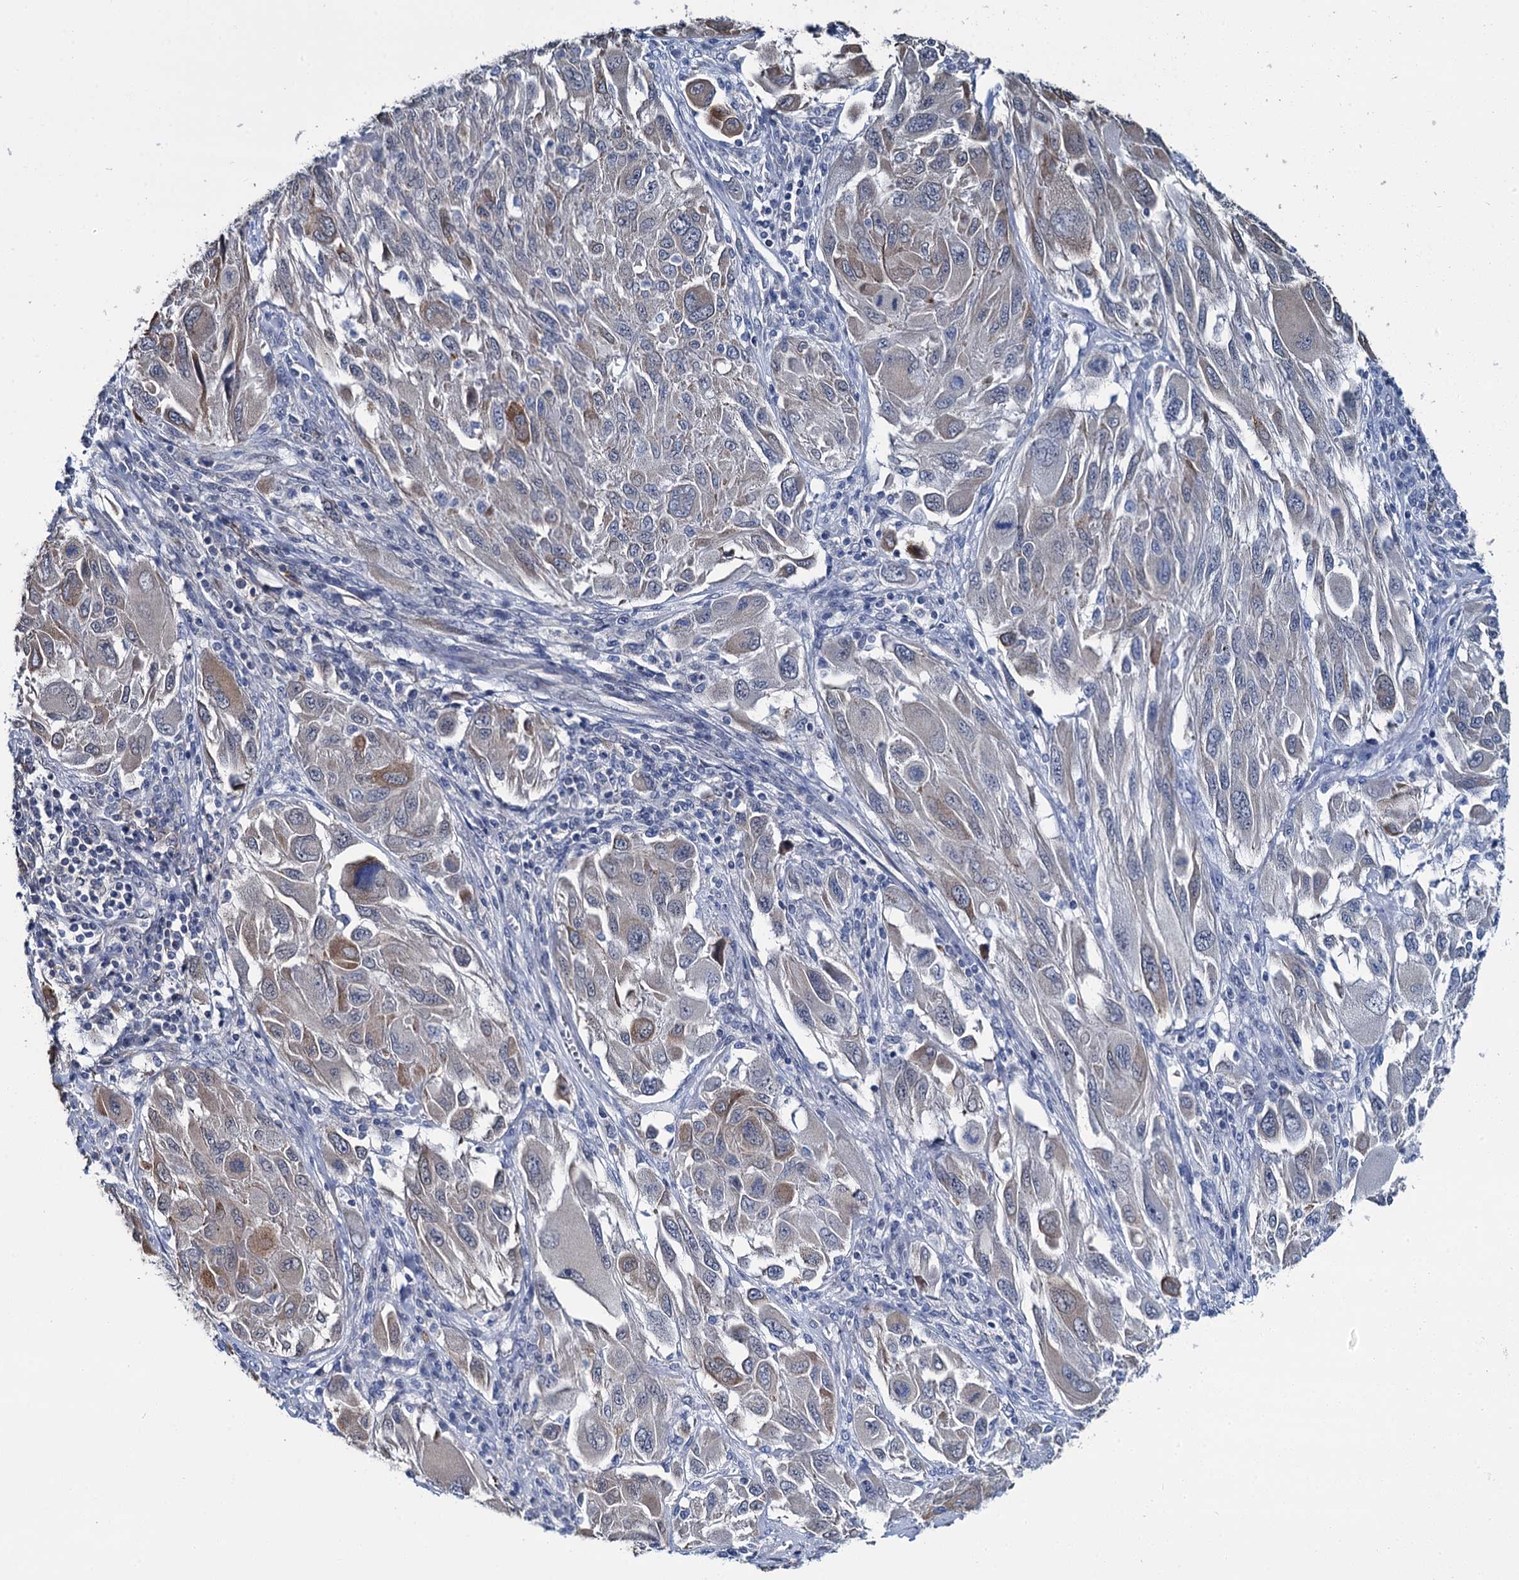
{"staining": {"intensity": "weak", "quantity": "<25%", "location": "cytoplasmic/membranous"}, "tissue": "melanoma", "cell_type": "Tumor cells", "image_type": "cancer", "snomed": [{"axis": "morphology", "description": "Malignant melanoma, NOS"}, {"axis": "topography", "description": "Skin"}], "caption": "Immunohistochemistry (IHC) micrograph of neoplastic tissue: human malignant melanoma stained with DAB reveals no significant protein staining in tumor cells.", "gene": "MIOX", "patient": {"sex": "female", "age": 91}}